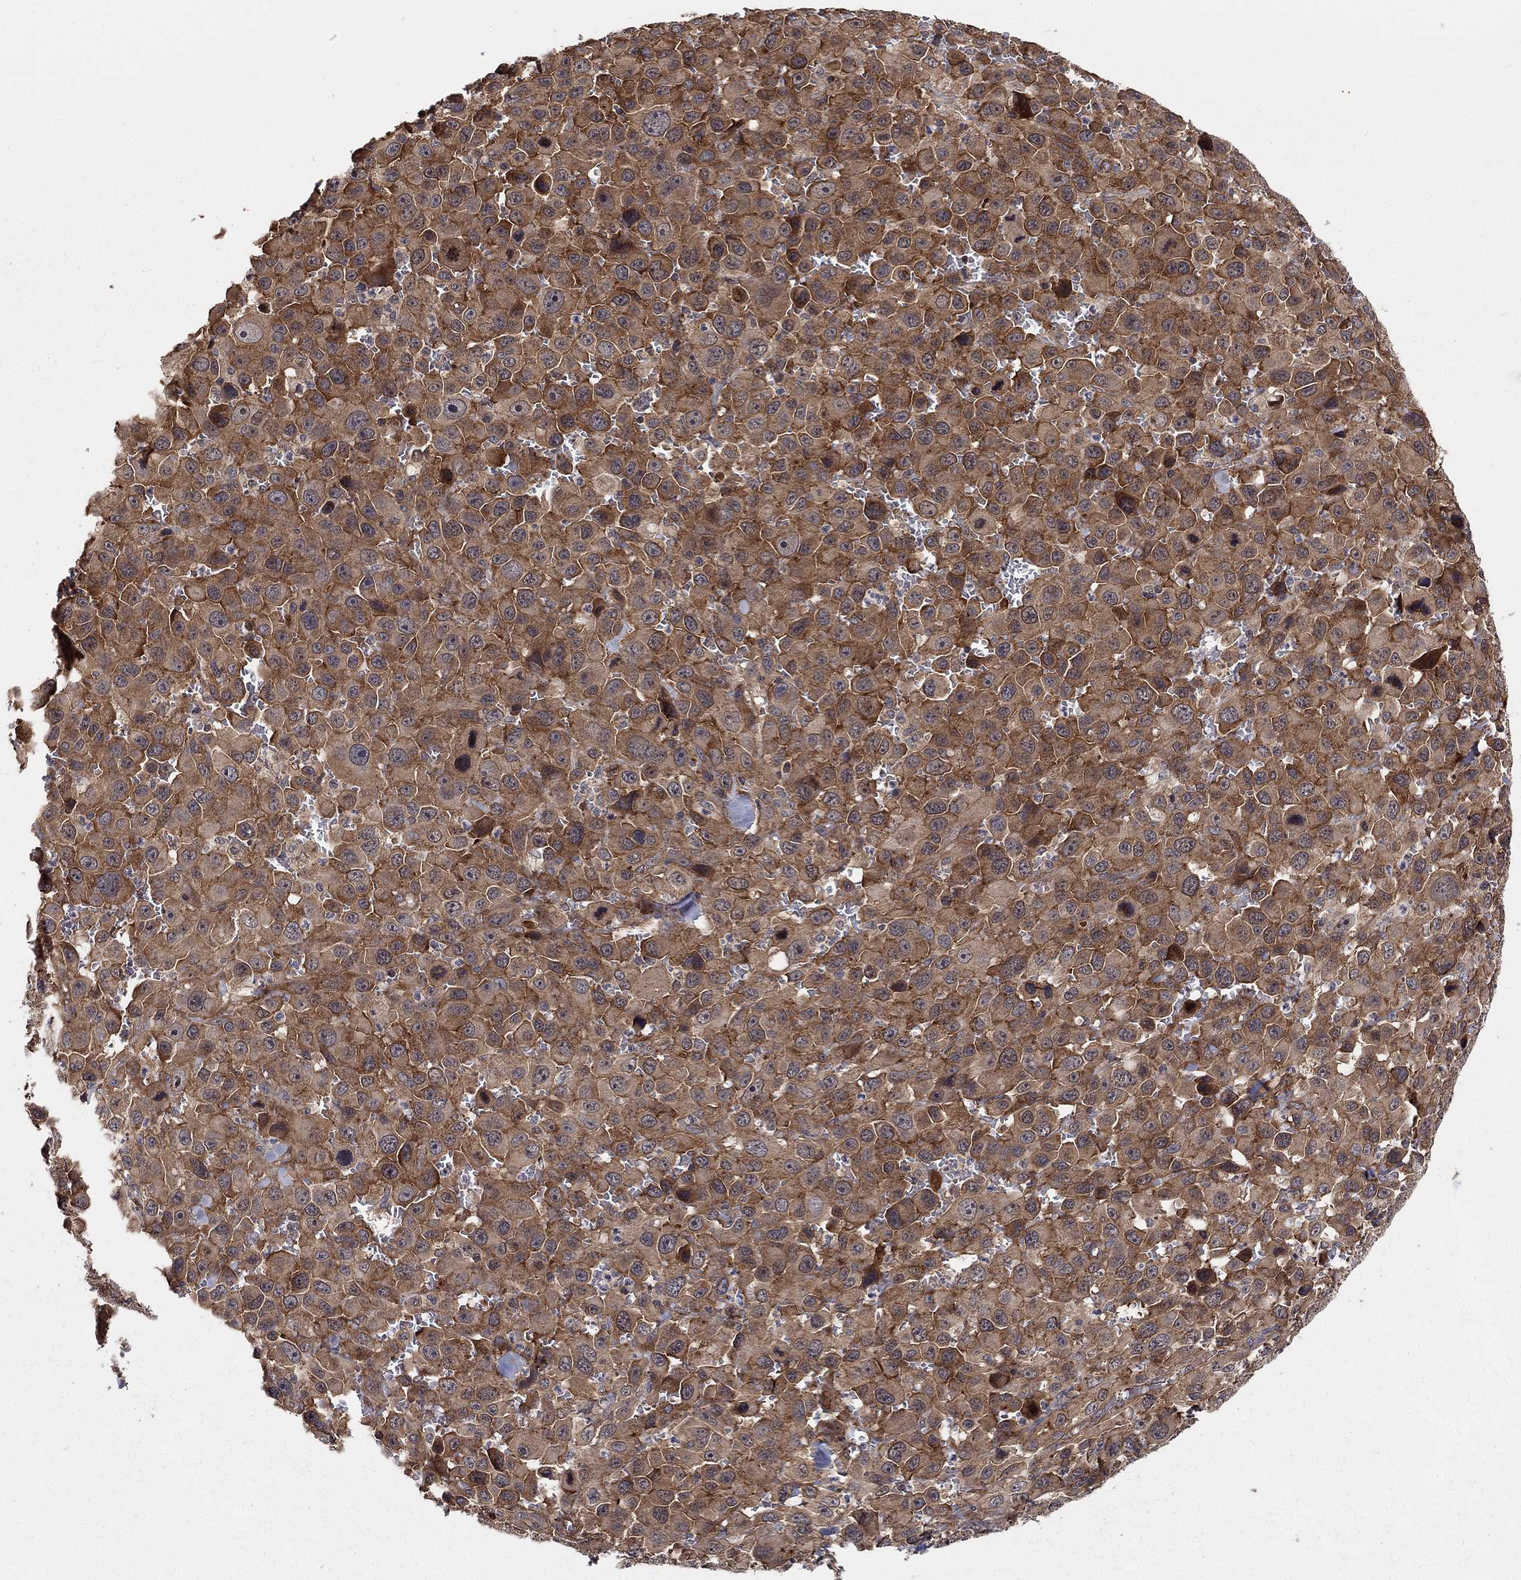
{"staining": {"intensity": "strong", "quantity": "25%-75%", "location": "cytoplasmic/membranous"}, "tissue": "melanoma", "cell_type": "Tumor cells", "image_type": "cancer", "snomed": [{"axis": "morphology", "description": "Malignant melanoma, NOS"}, {"axis": "topography", "description": "Skin"}], "caption": "IHC (DAB) staining of melanoma reveals strong cytoplasmic/membranous protein staining in approximately 25%-75% of tumor cells.", "gene": "BMERB1", "patient": {"sex": "female", "age": 91}}